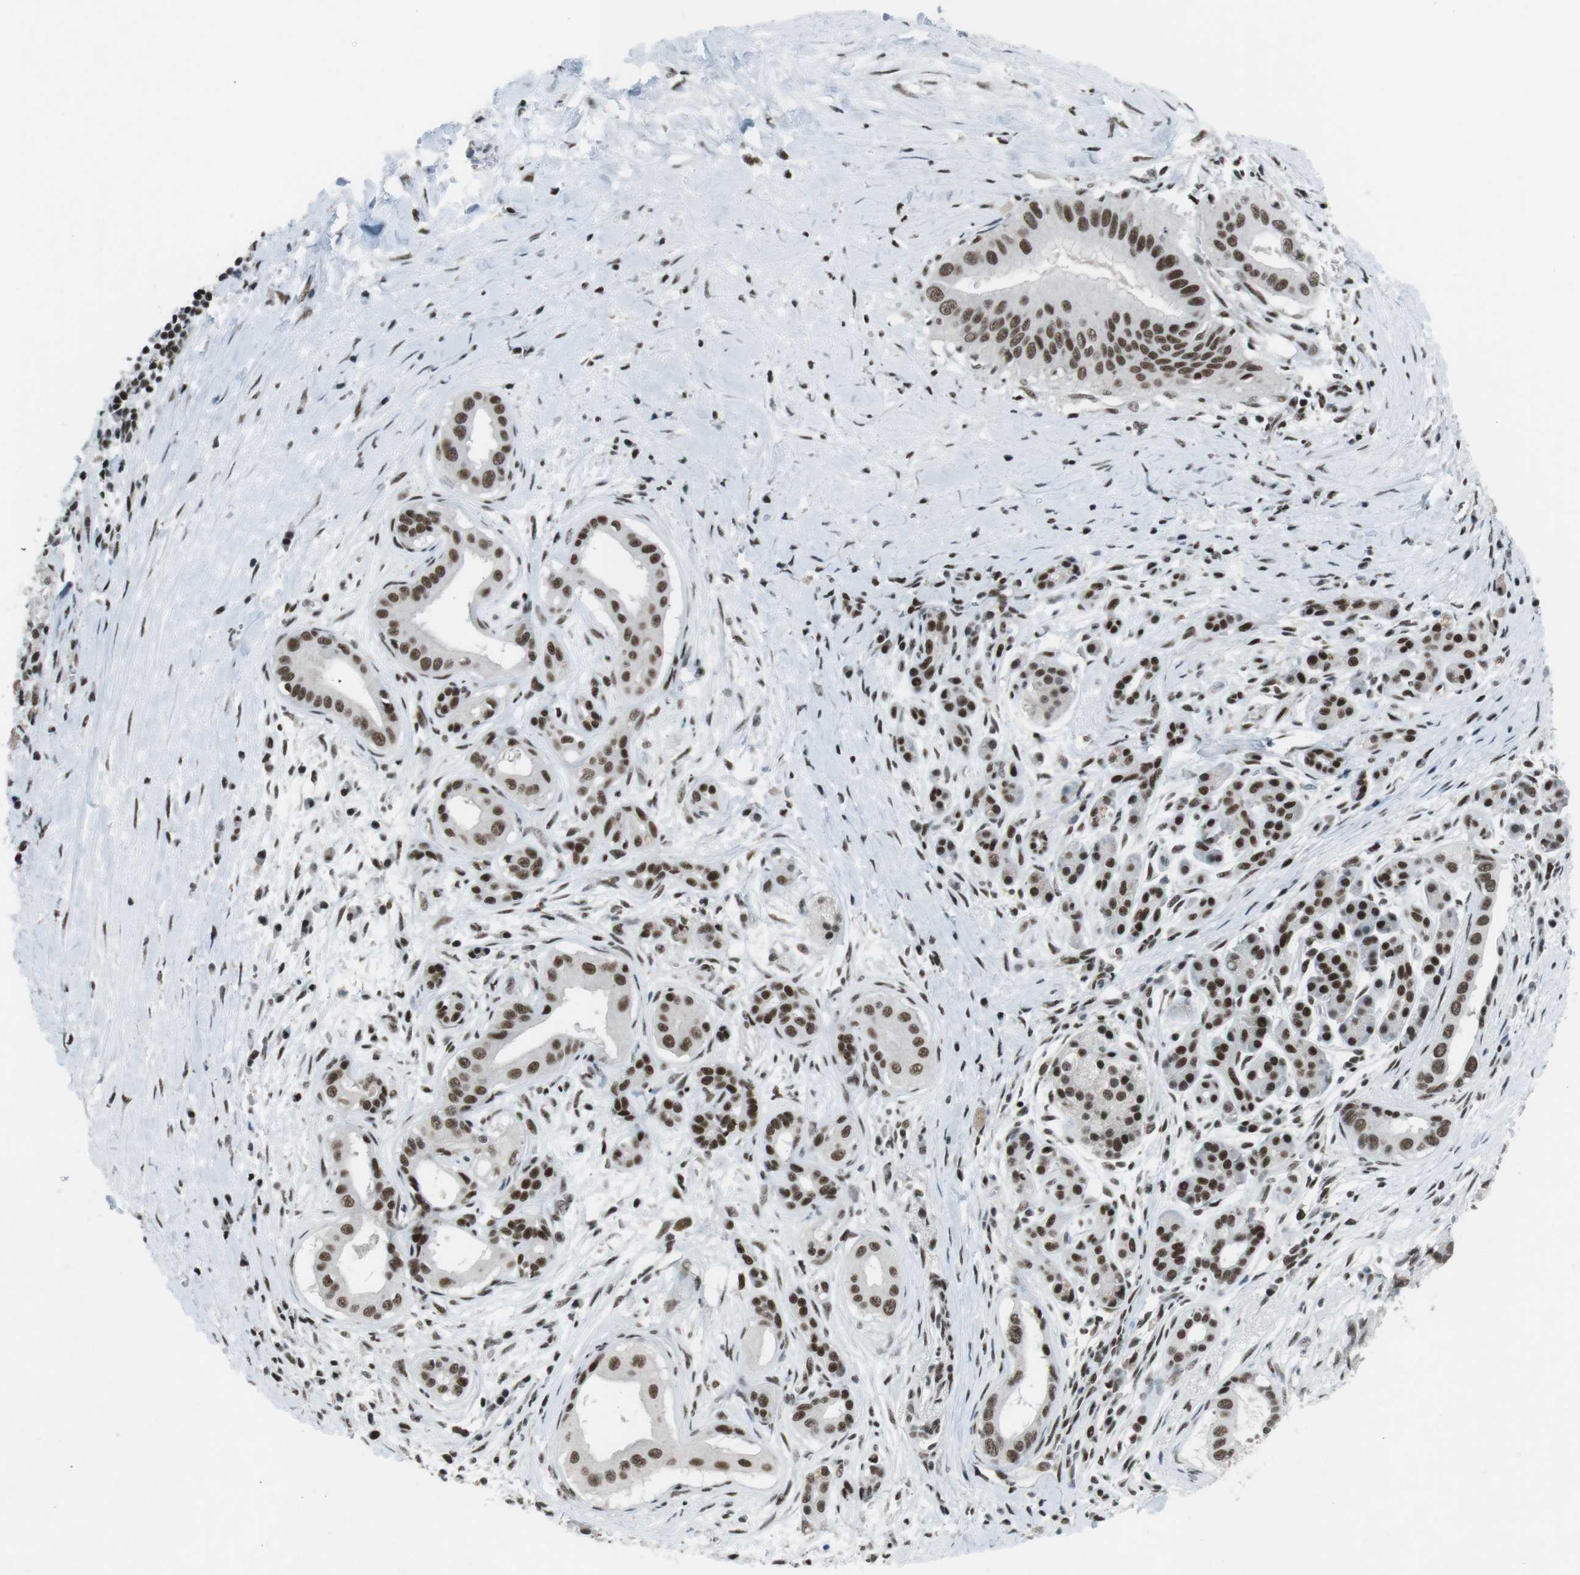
{"staining": {"intensity": "strong", "quantity": ">75%", "location": "nuclear"}, "tissue": "pancreatic cancer", "cell_type": "Tumor cells", "image_type": "cancer", "snomed": [{"axis": "morphology", "description": "Adenocarcinoma, NOS"}, {"axis": "topography", "description": "Pancreas"}], "caption": "This image shows immunohistochemistry (IHC) staining of human pancreatic cancer, with high strong nuclear expression in approximately >75% of tumor cells.", "gene": "TAF1", "patient": {"sex": "male", "age": 55}}